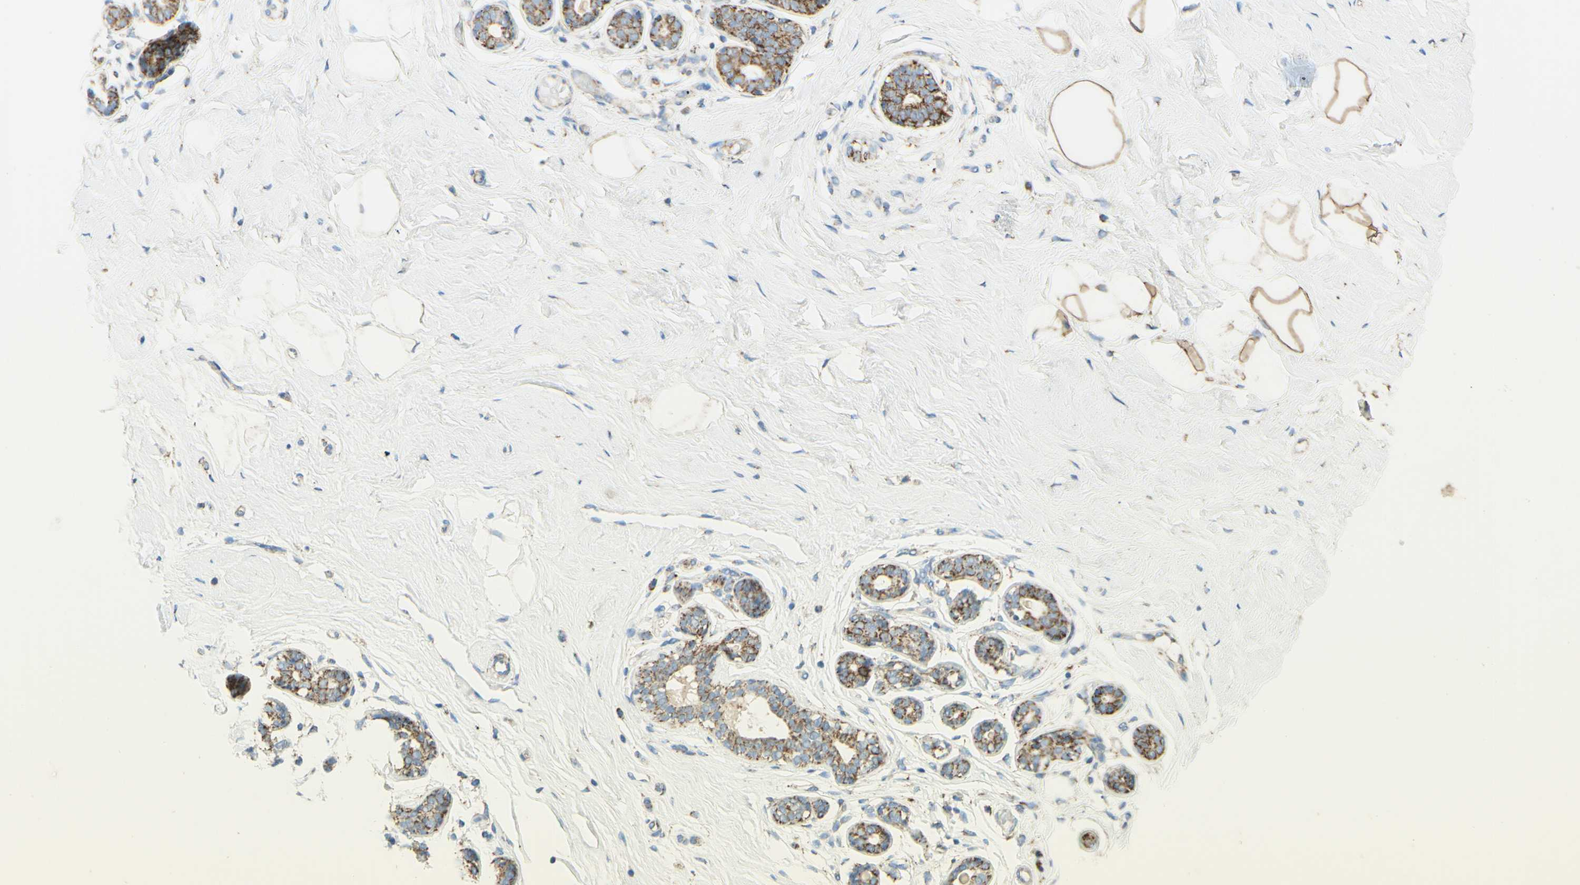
{"staining": {"intensity": "negative", "quantity": "none", "location": "none"}, "tissue": "breast", "cell_type": "Adipocytes", "image_type": "normal", "snomed": [{"axis": "morphology", "description": "Normal tissue, NOS"}, {"axis": "topography", "description": "Breast"}], "caption": "An IHC image of normal breast is shown. There is no staining in adipocytes of breast. (IHC, brightfield microscopy, high magnification).", "gene": "ARMC10", "patient": {"sex": "female", "age": 23}}